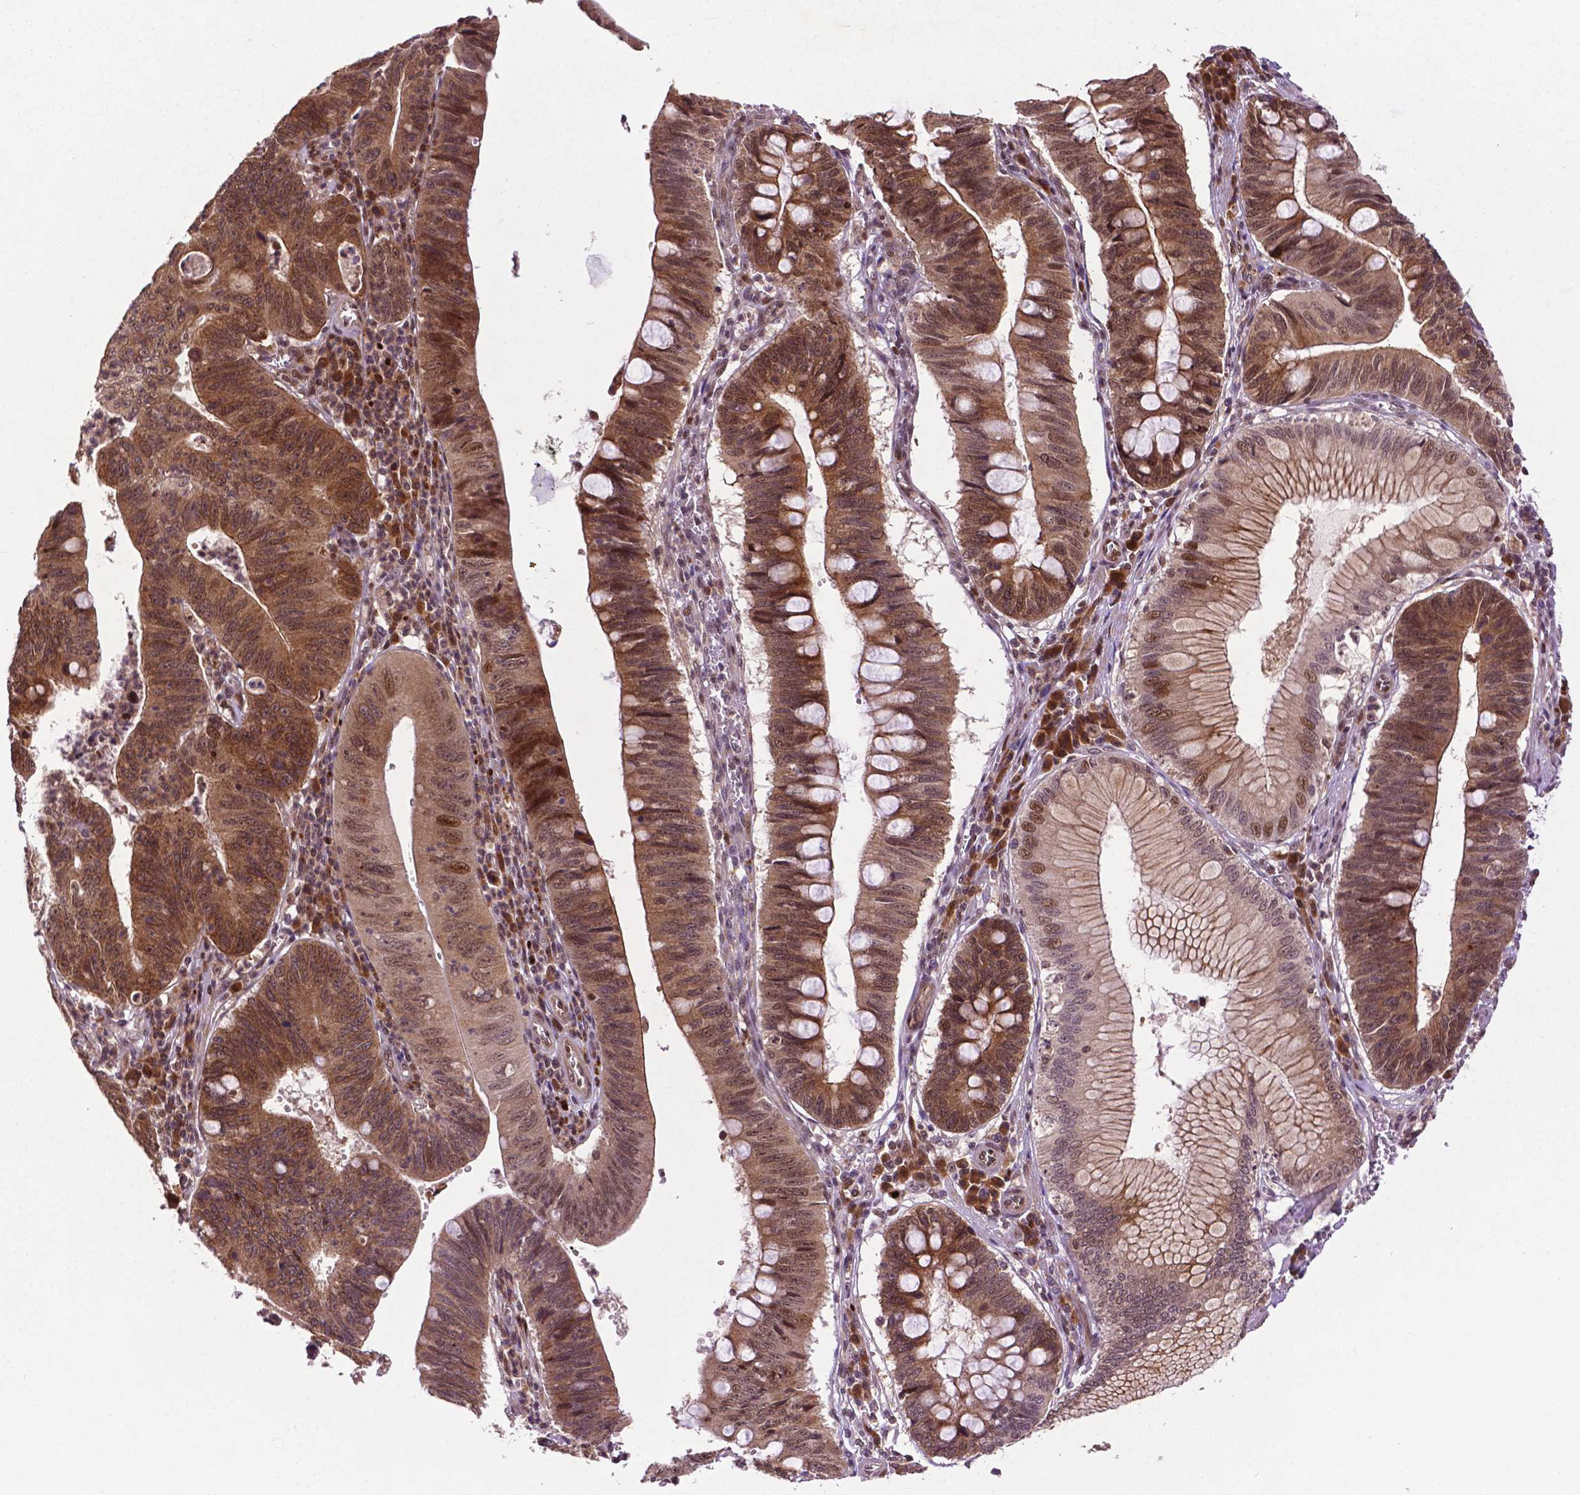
{"staining": {"intensity": "moderate", "quantity": ">75%", "location": "cytoplasmic/membranous,nuclear"}, "tissue": "stomach cancer", "cell_type": "Tumor cells", "image_type": "cancer", "snomed": [{"axis": "morphology", "description": "Adenocarcinoma, NOS"}, {"axis": "topography", "description": "Stomach"}], "caption": "High-power microscopy captured an immunohistochemistry photomicrograph of stomach cancer (adenocarcinoma), revealing moderate cytoplasmic/membranous and nuclear staining in approximately >75% of tumor cells.", "gene": "TMX2", "patient": {"sex": "male", "age": 59}}